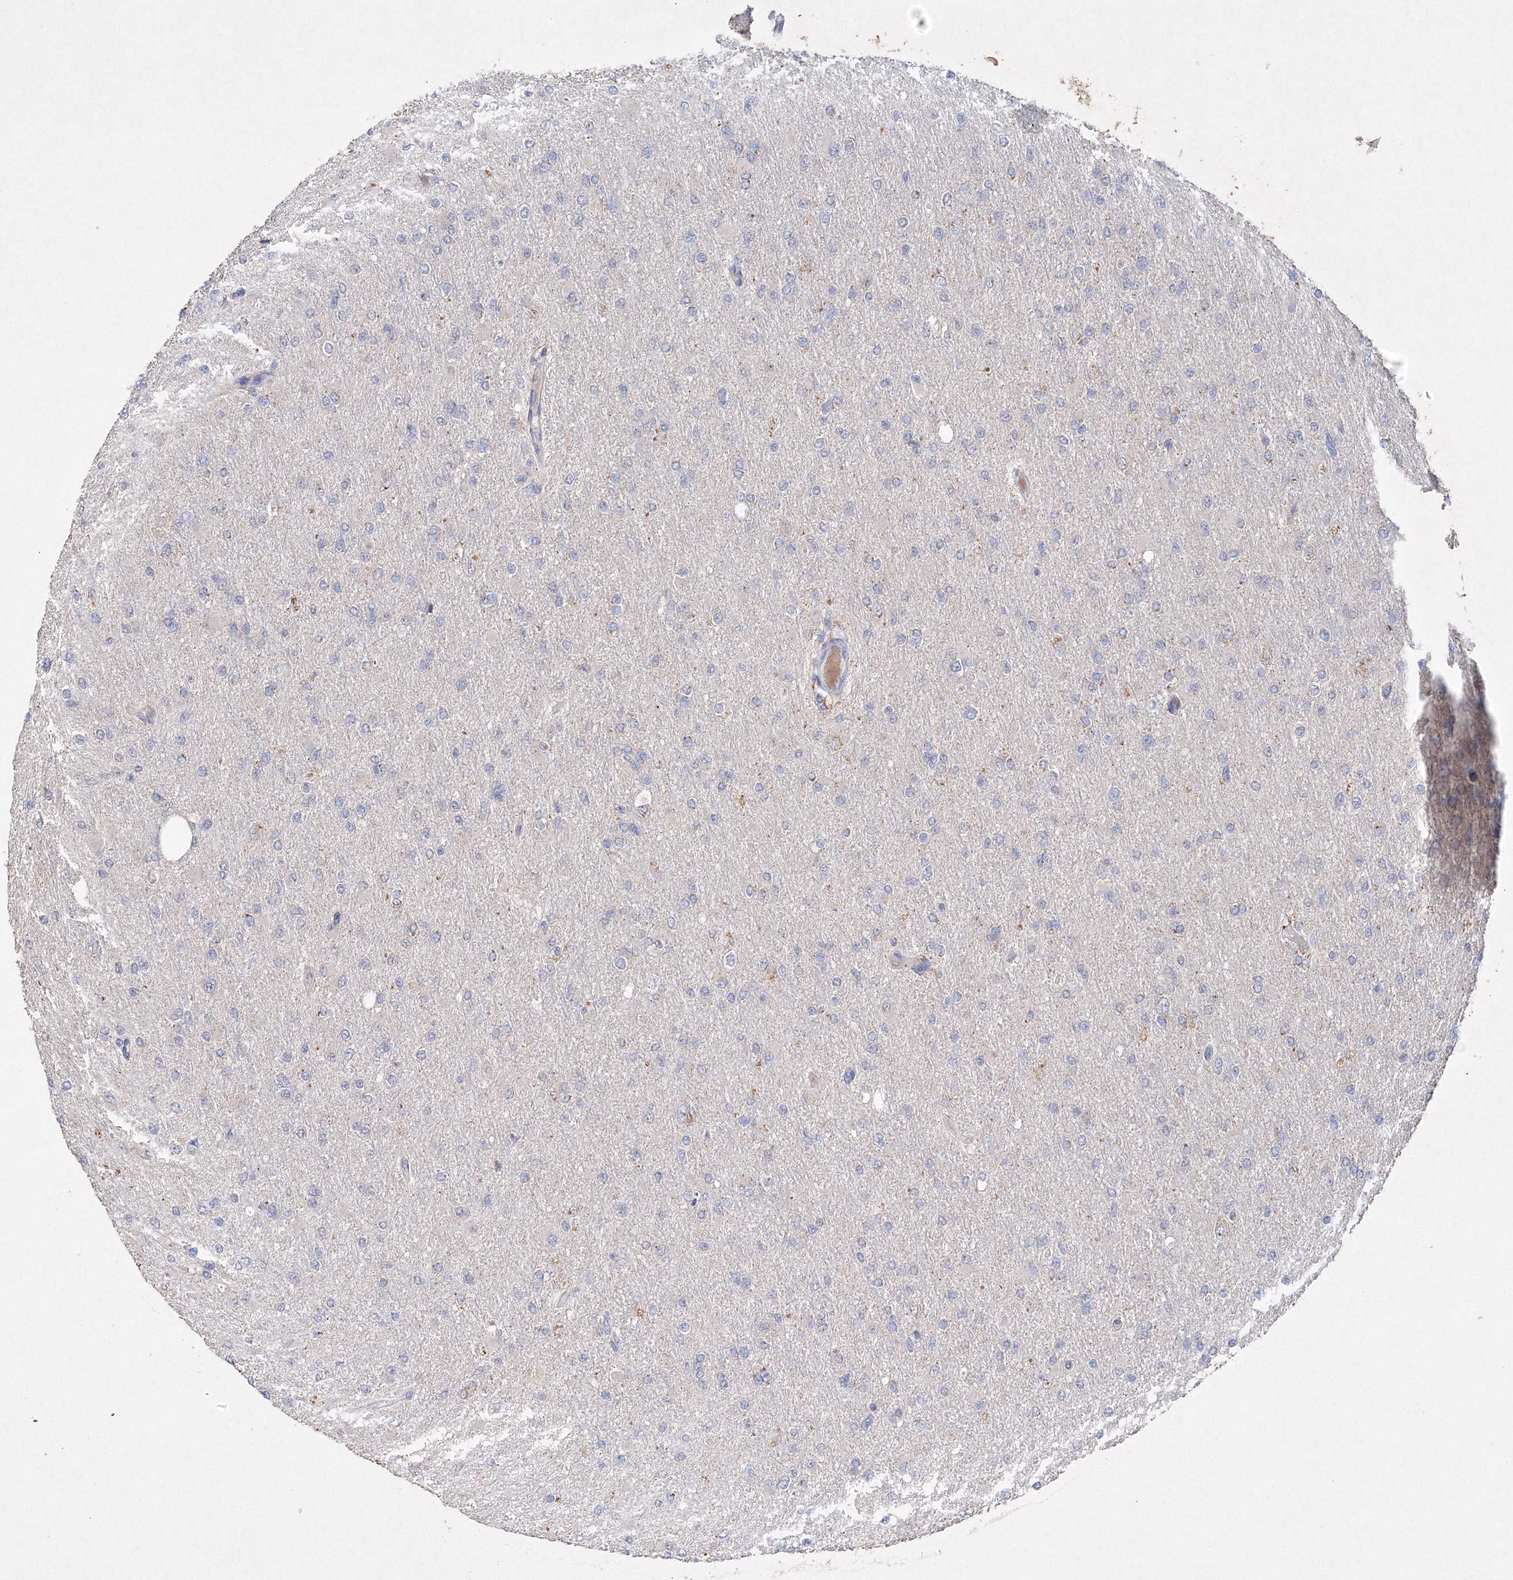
{"staining": {"intensity": "negative", "quantity": "none", "location": "none"}, "tissue": "glioma", "cell_type": "Tumor cells", "image_type": "cancer", "snomed": [{"axis": "morphology", "description": "Glioma, malignant, High grade"}, {"axis": "topography", "description": "Cerebral cortex"}], "caption": "Immunohistochemistry of human glioma reveals no positivity in tumor cells. (Brightfield microscopy of DAB immunohistochemistry (IHC) at high magnification).", "gene": "GLS", "patient": {"sex": "female", "age": 36}}